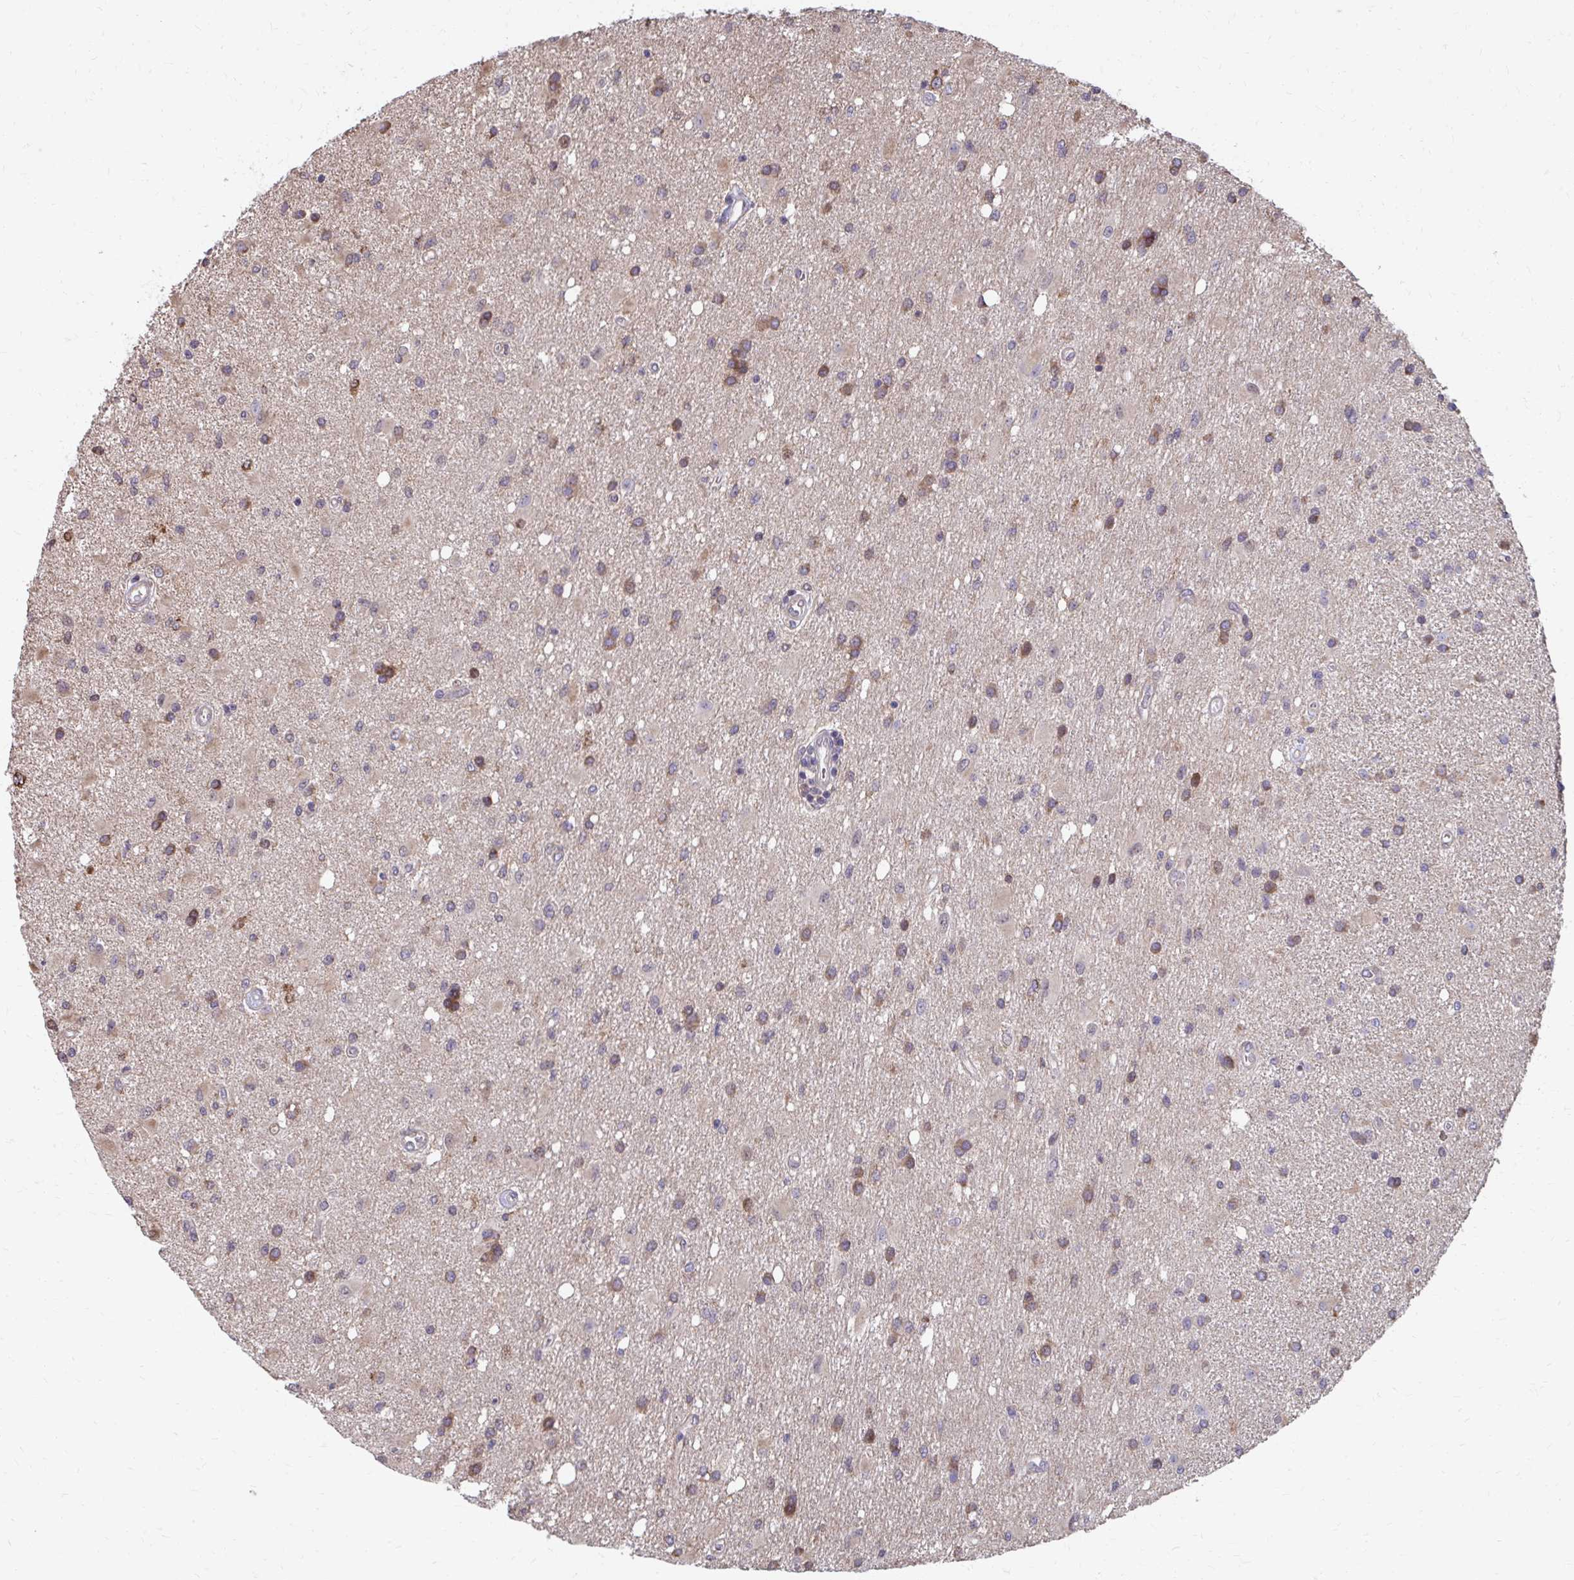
{"staining": {"intensity": "moderate", "quantity": ">75%", "location": "cytoplasmic/membranous"}, "tissue": "glioma", "cell_type": "Tumor cells", "image_type": "cancer", "snomed": [{"axis": "morphology", "description": "Glioma, malignant, High grade"}, {"axis": "topography", "description": "Brain"}], "caption": "Immunohistochemical staining of human glioma shows medium levels of moderate cytoplasmic/membranous staining in approximately >75% of tumor cells.", "gene": "ZNF778", "patient": {"sex": "male", "age": 67}}